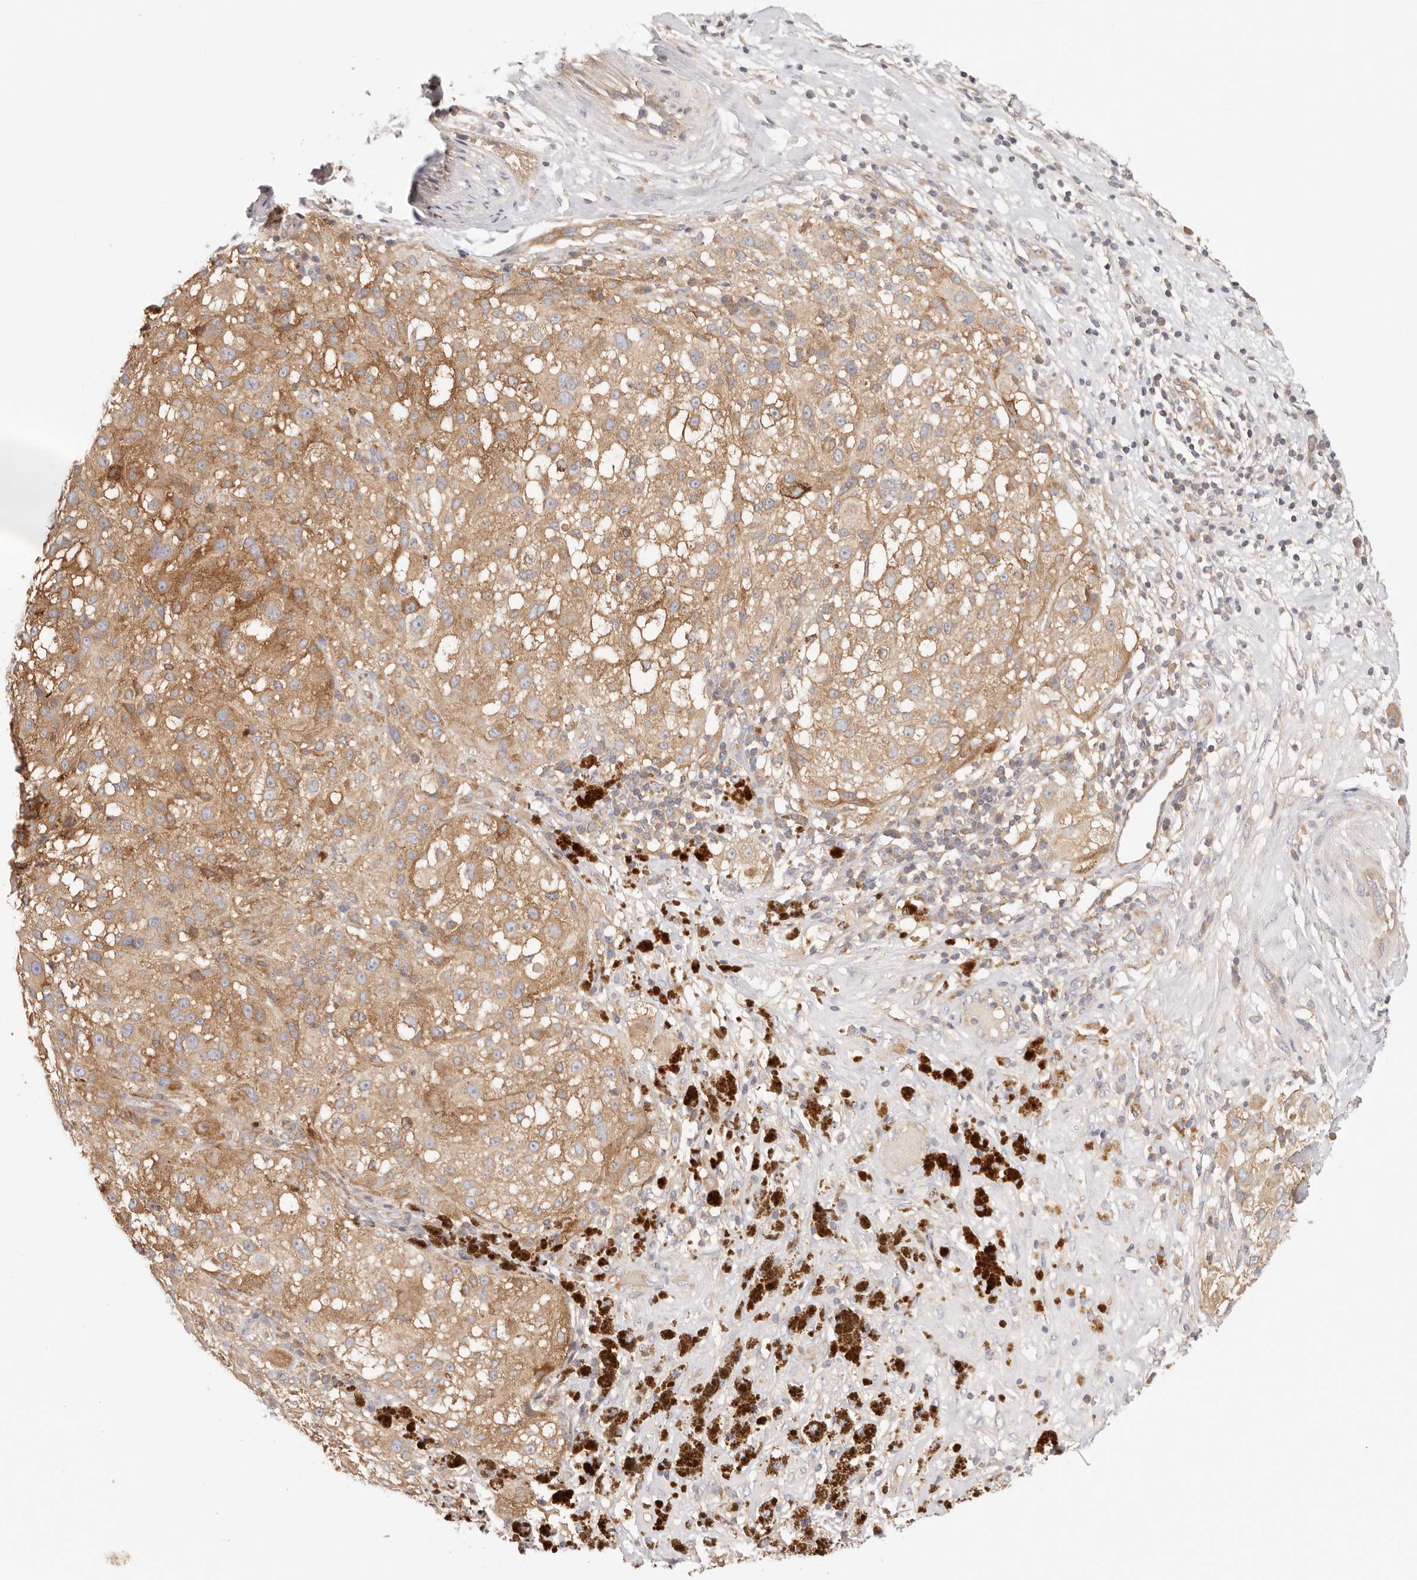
{"staining": {"intensity": "moderate", "quantity": ">75%", "location": "cytoplasmic/membranous"}, "tissue": "melanoma", "cell_type": "Tumor cells", "image_type": "cancer", "snomed": [{"axis": "morphology", "description": "Necrosis, NOS"}, {"axis": "morphology", "description": "Malignant melanoma, NOS"}, {"axis": "topography", "description": "Skin"}], "caption": "A brown stain shows moderate cytoplasmic/membranous staining of a protein in human malignant melanoma tumor cells. (Brightfield microscopy of DAB IHC at high magnification).", "gene": "KCMF1", "patient": {"sex": "female", "age": 87}}